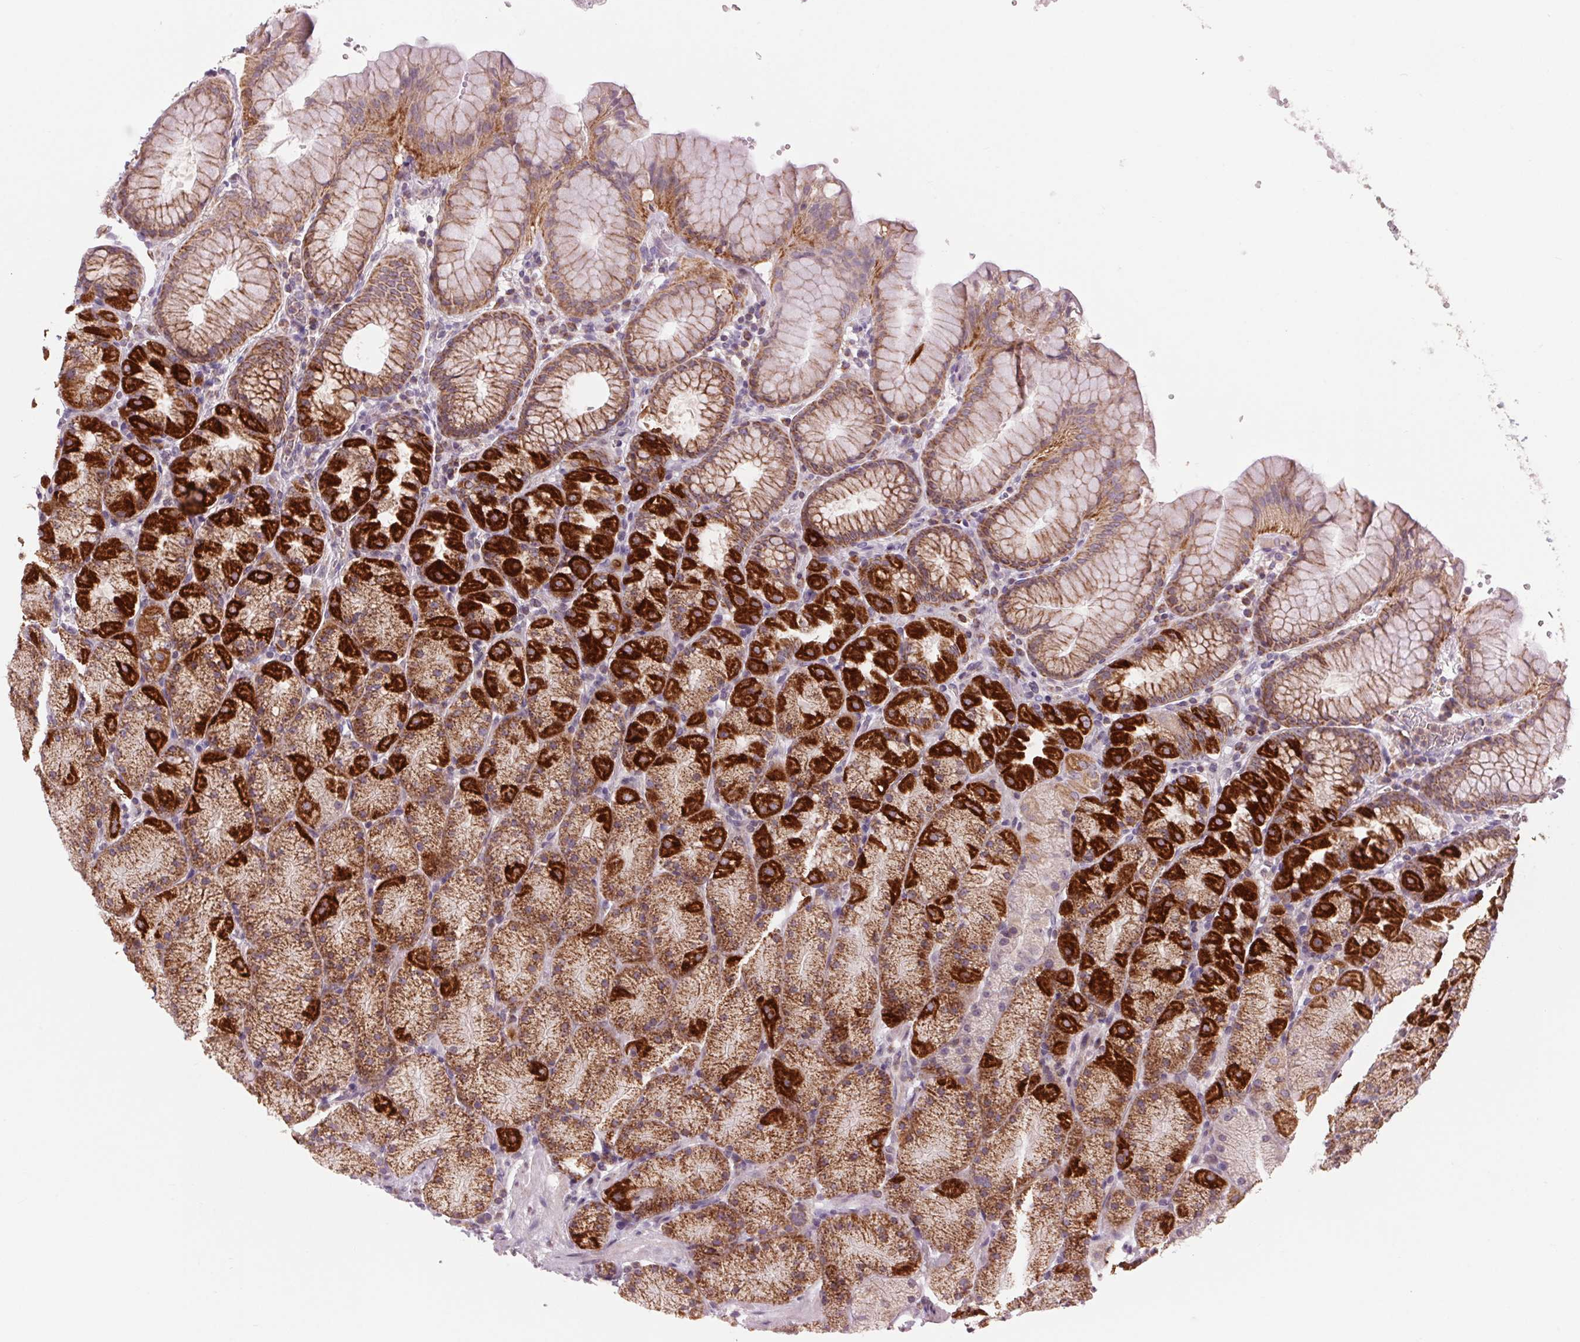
{"staining": {"intensity": "strong", "quantity": "25%-75%", "location": "cytoplasmic/membranous"}, "tissue": "stomach", "cell_type": "Glandular cells", "image_type": "normal", "snomed": [{"axis": "morphology", "description": "Normal tissue, NOS"}, {"axis": "topography", "description": "Stomach, upper"}, {"axis": "topography", "description": "Stomach"}], "caption": "Strong cytoplasmic/membranous protein expression is present in about 25%-75% of glandular cells in stomach. Immunohistochemistry (ihc) stains the protein of interest in brown and the nuclei are stained blue.", "gene": "COX6A1", "patient": {"sex": "male", "age": 76}}